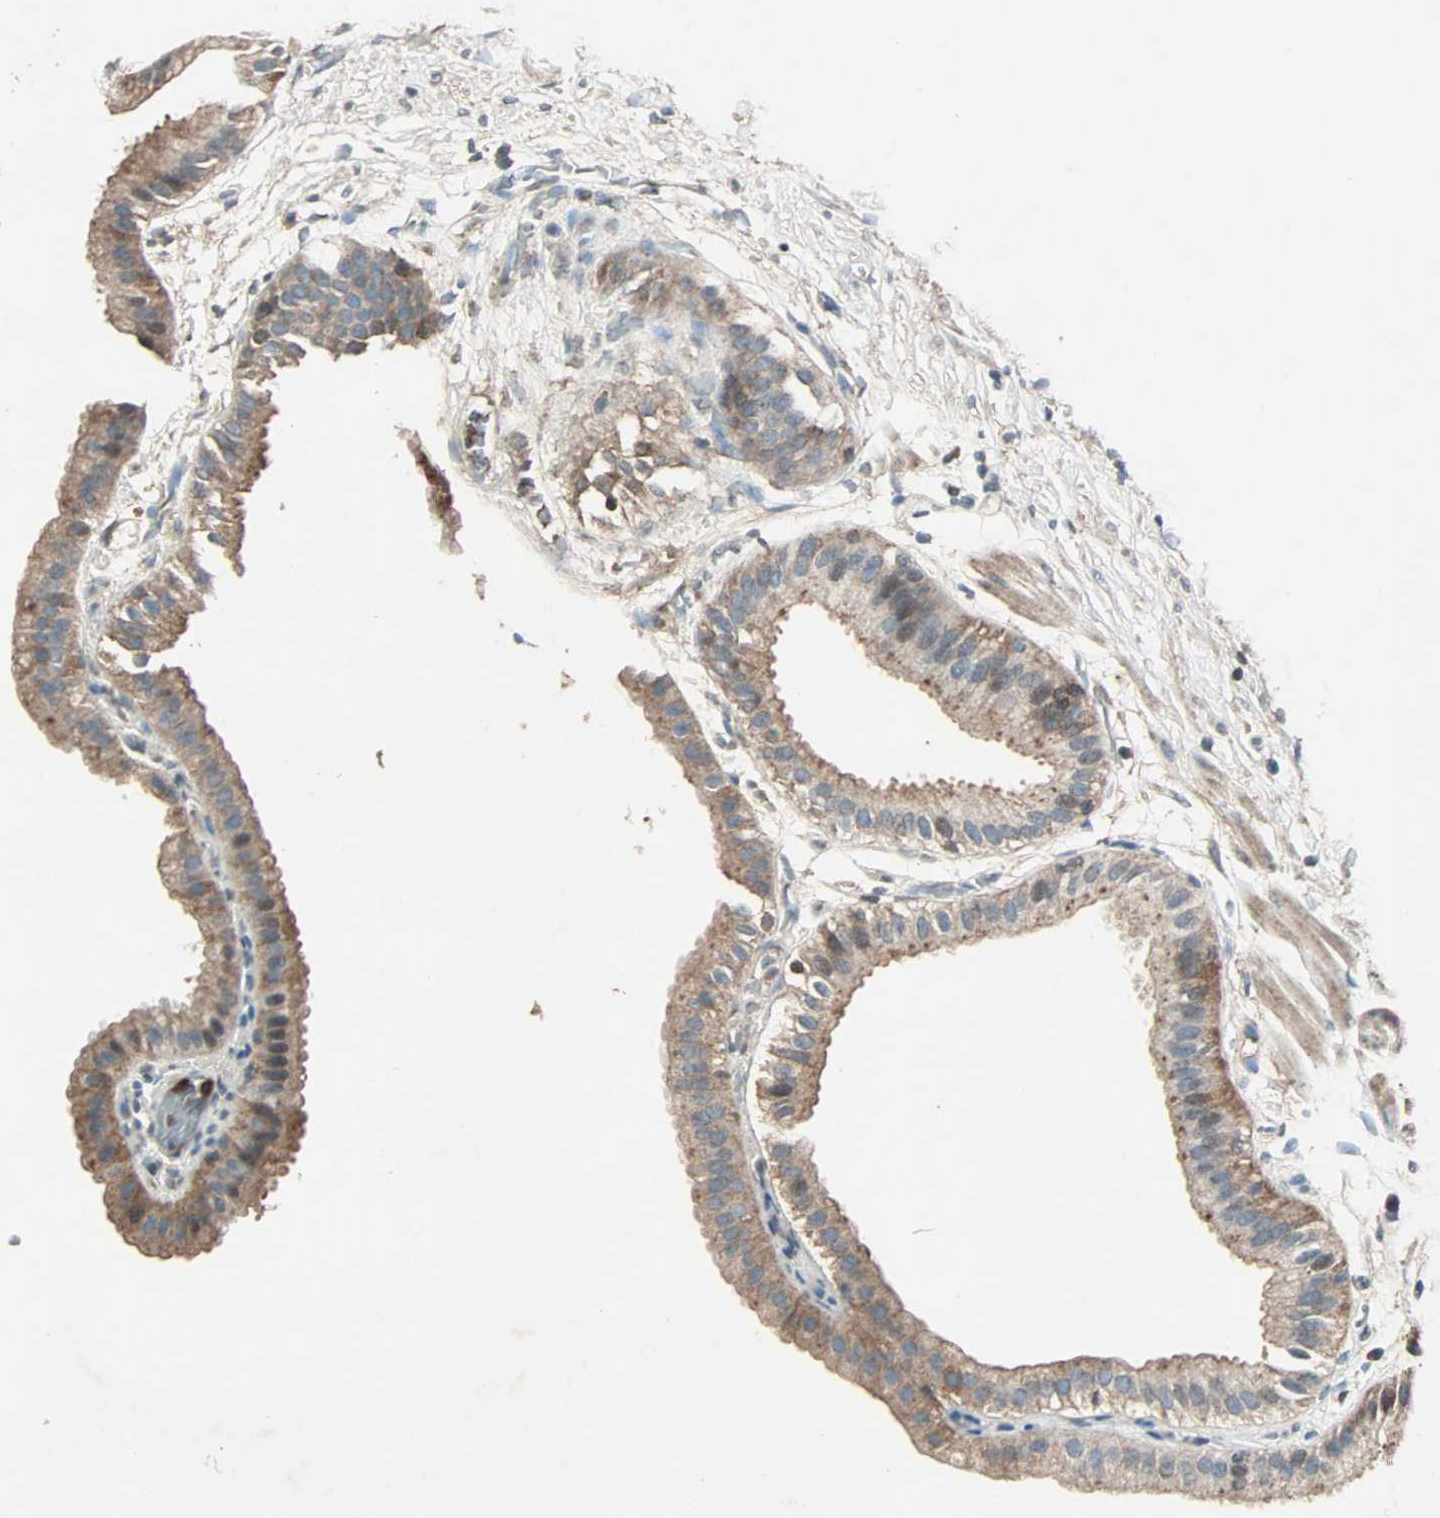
{"staining": {"intensity": "moderate", "quantity": ">75%", "location": "cytoplasmic/membranous"}, "tissue": "gallbladder", "cell_type": "Glandular cells", "image_type": "normal", "snomed": [{"axis": "morphology", "description": "Normal tissue, NOS"}, {"axis": "topography", "description": "Gallbladder"}], "caption": "Glandular cells exhibit moderate cytoplasmic/membranous positivity in about >75% of cells in unremarkable gallbladder. The staining is performed using DAB brown chromogen to label protein expression. The nuclei are counter-stained blue using hematoxylin.", "gene": "GCK", "patient": {"sex": "female", "age": 63}}